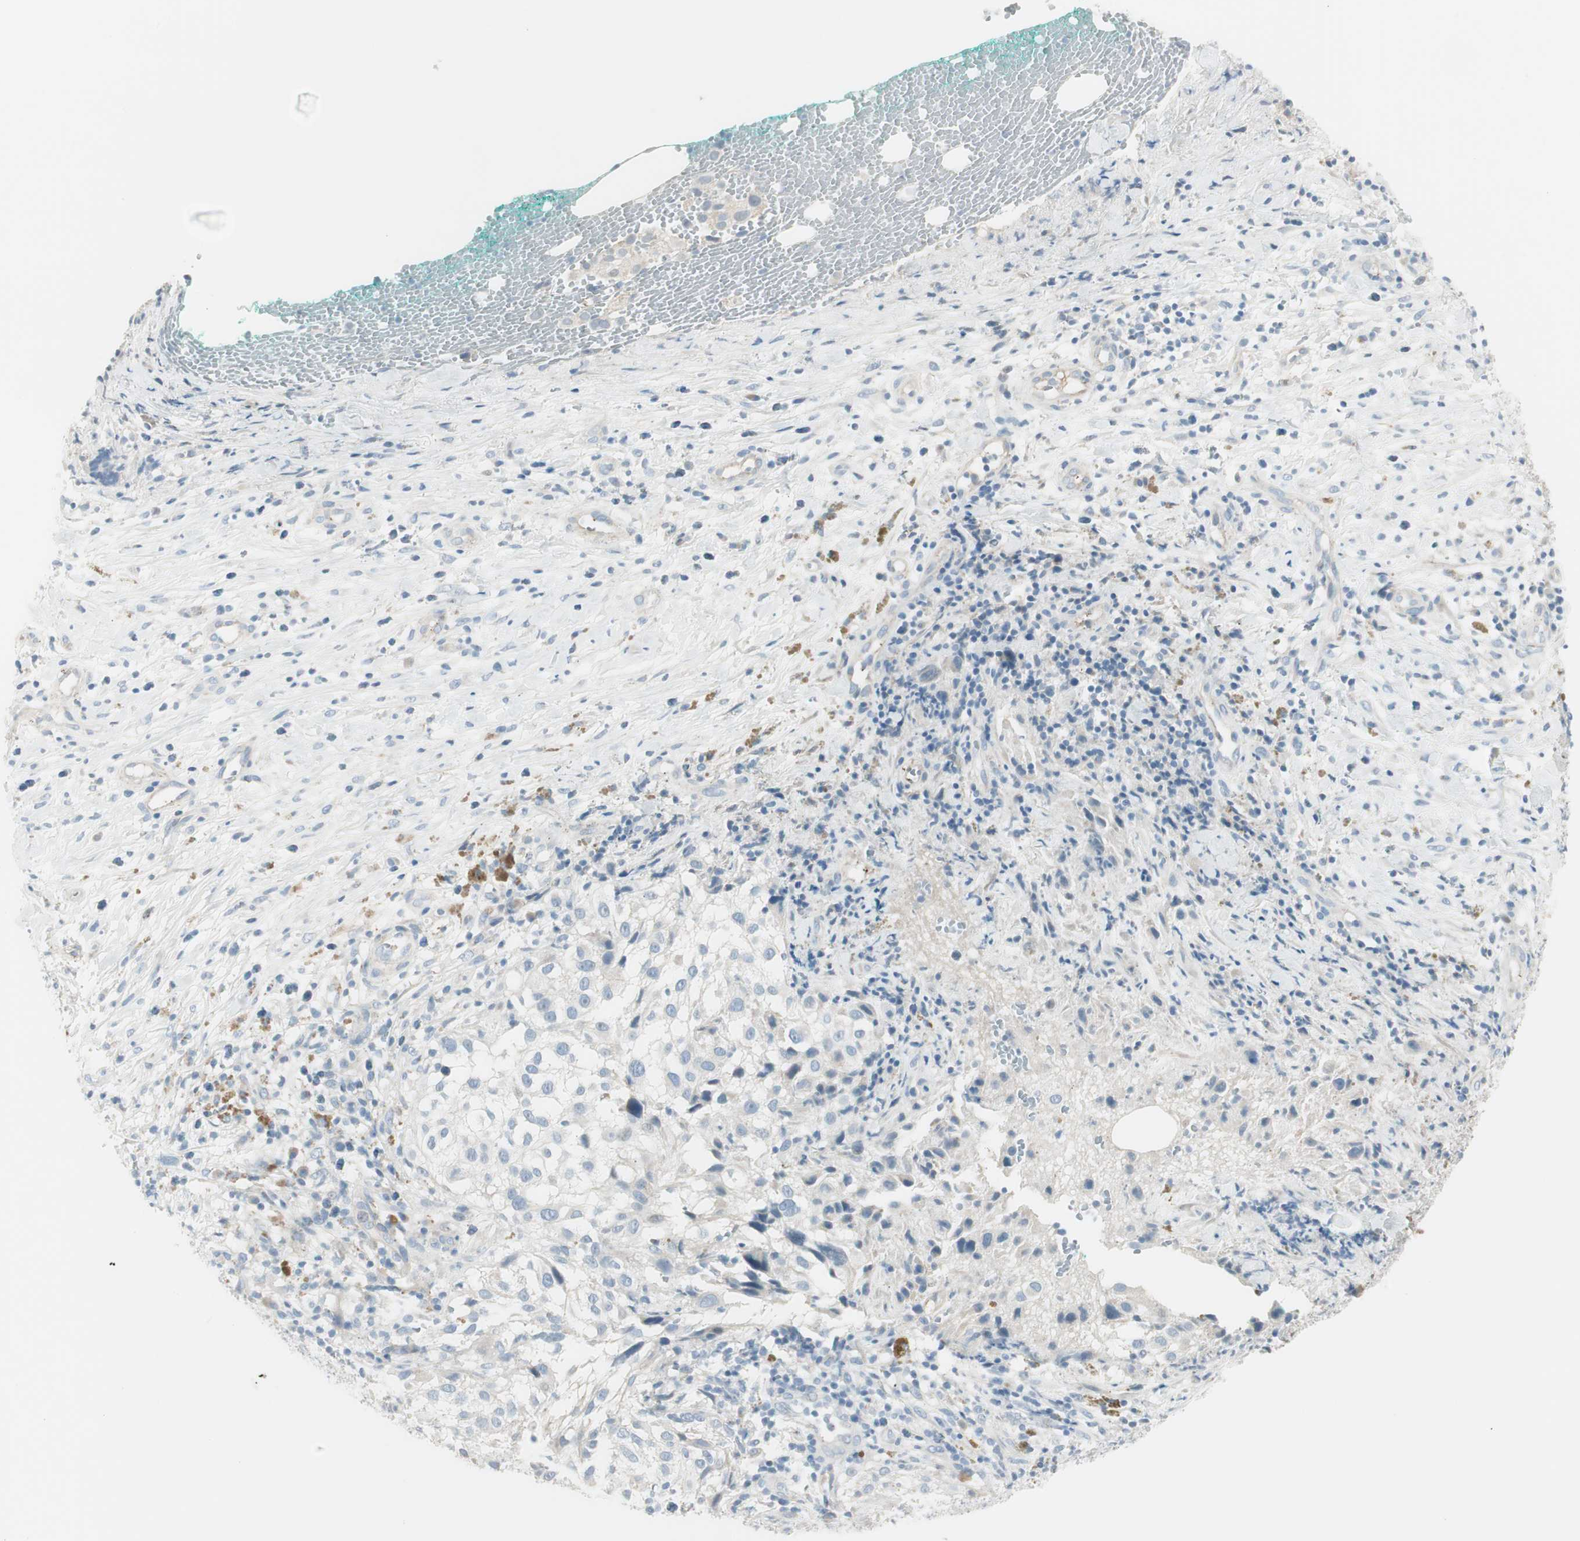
{"staining": {"intensity": "negative", "quantity": "none", "location": "none"}, "tissue": "melanoma", "cell_type": "Tumor cells", "image_type": "cancer", "snomed": [{"axis": "morphology", "description": "Necrosis, NOS"}, {"axis": "morphology", "description": "Malignant melanoma, NOS"}, {"axis": "topography", "description": "Skin"}], "caption": "Tumor cells show no significant protein positivity in melanoma. (Stains: DAB (3,3'-diaminobenzidine) IHC with hematoxylin counter stain, Microscopy: brightfield microscopy at high magnification).", "gene": "CACNA2D1", "patient": {"sex": "female", "age": 87}}